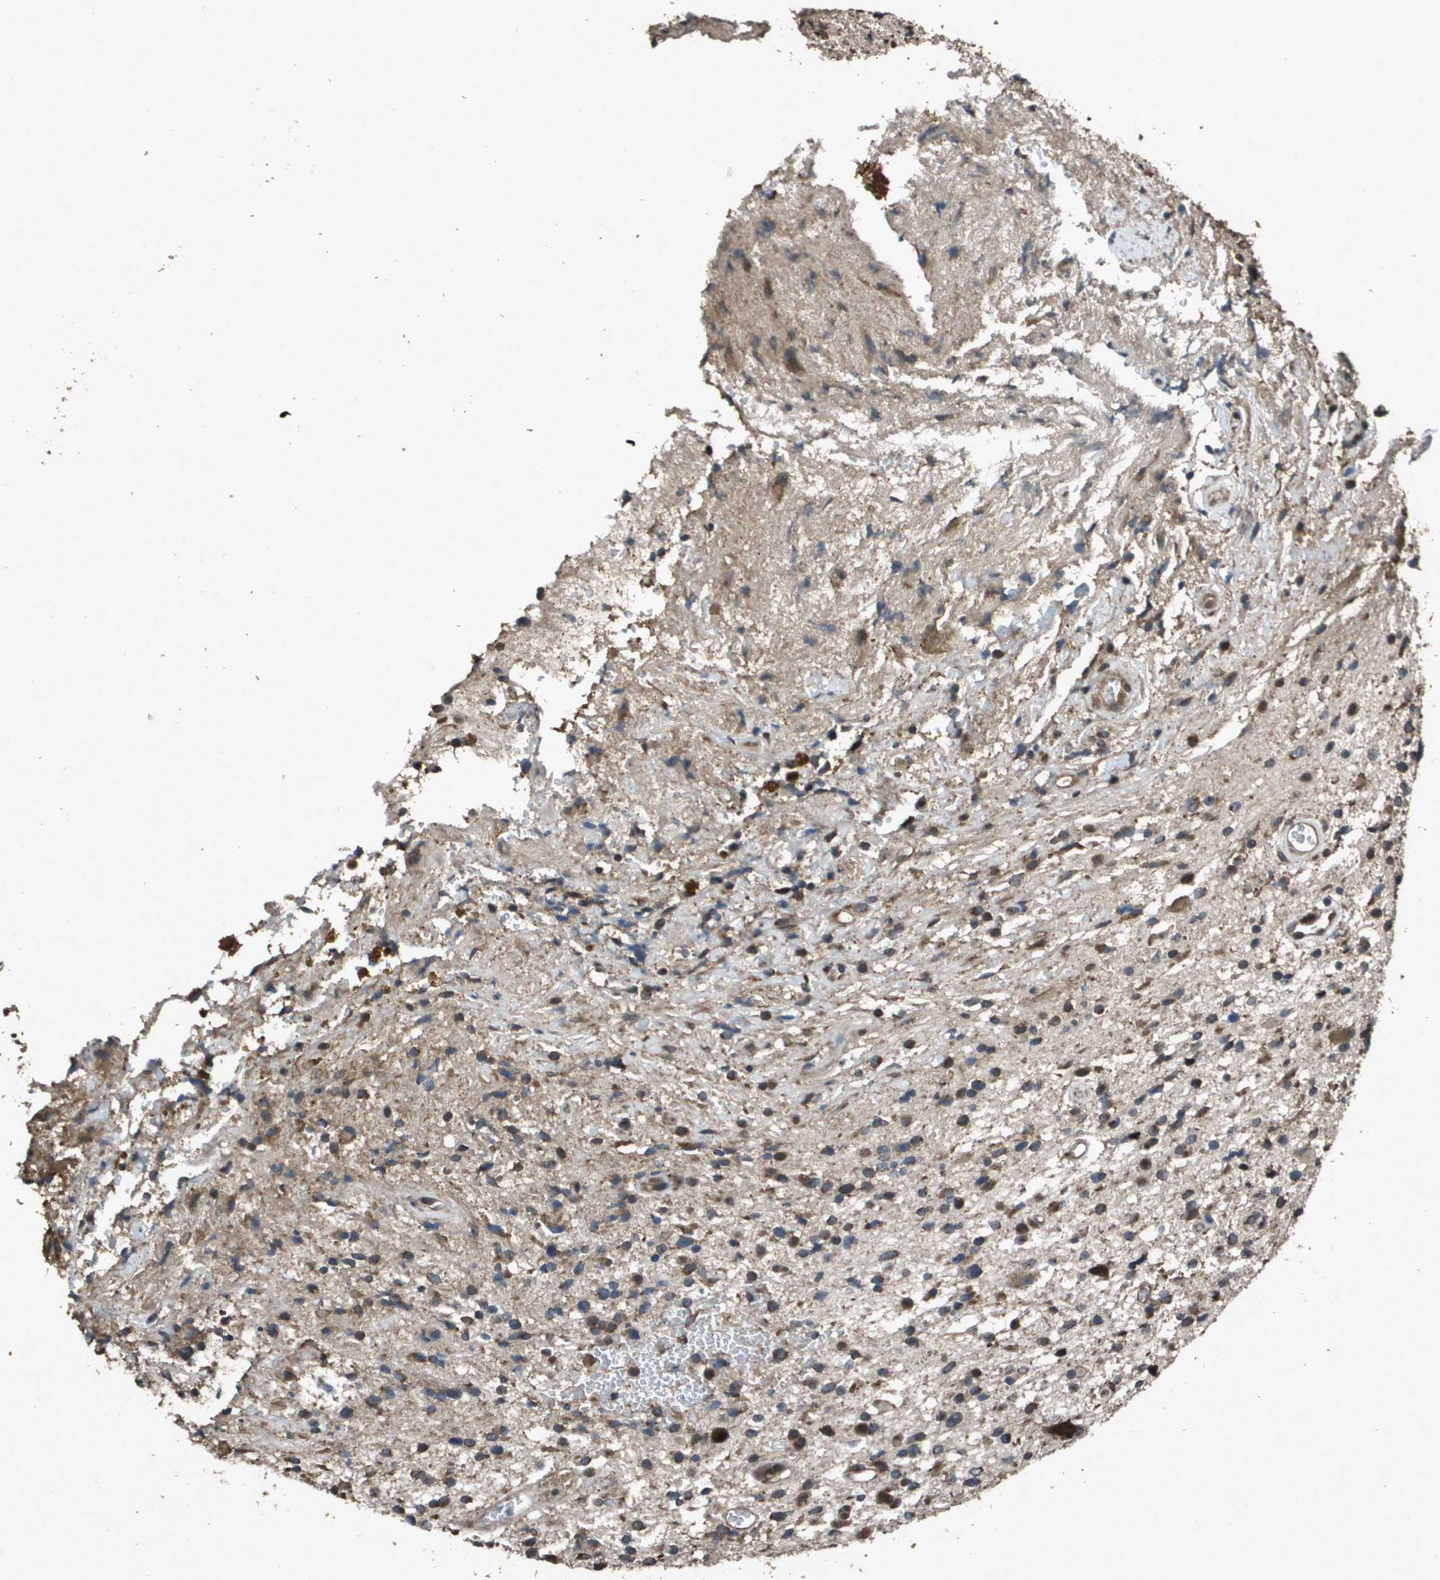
{"staining": {"intensity": "moderate", "quantity": ">75%", "location": "cytoplasmic/membranous"}, "tissue": "glioma", "cell_type": "Tumor cells", "image_type": "cancer", "snomed": [{"axis": "morphology", "description": "Glioma, malignant, High grade"}, {"axis": "topography", "description": "Brain"}], "caption": "A brown stain labels moderate cytoplasmic/membranous staining of a protein in malignant glioma (high-grade) tumor cells.", "gene": "FIG4", "patient": {"sex": "male", "age": 33}}